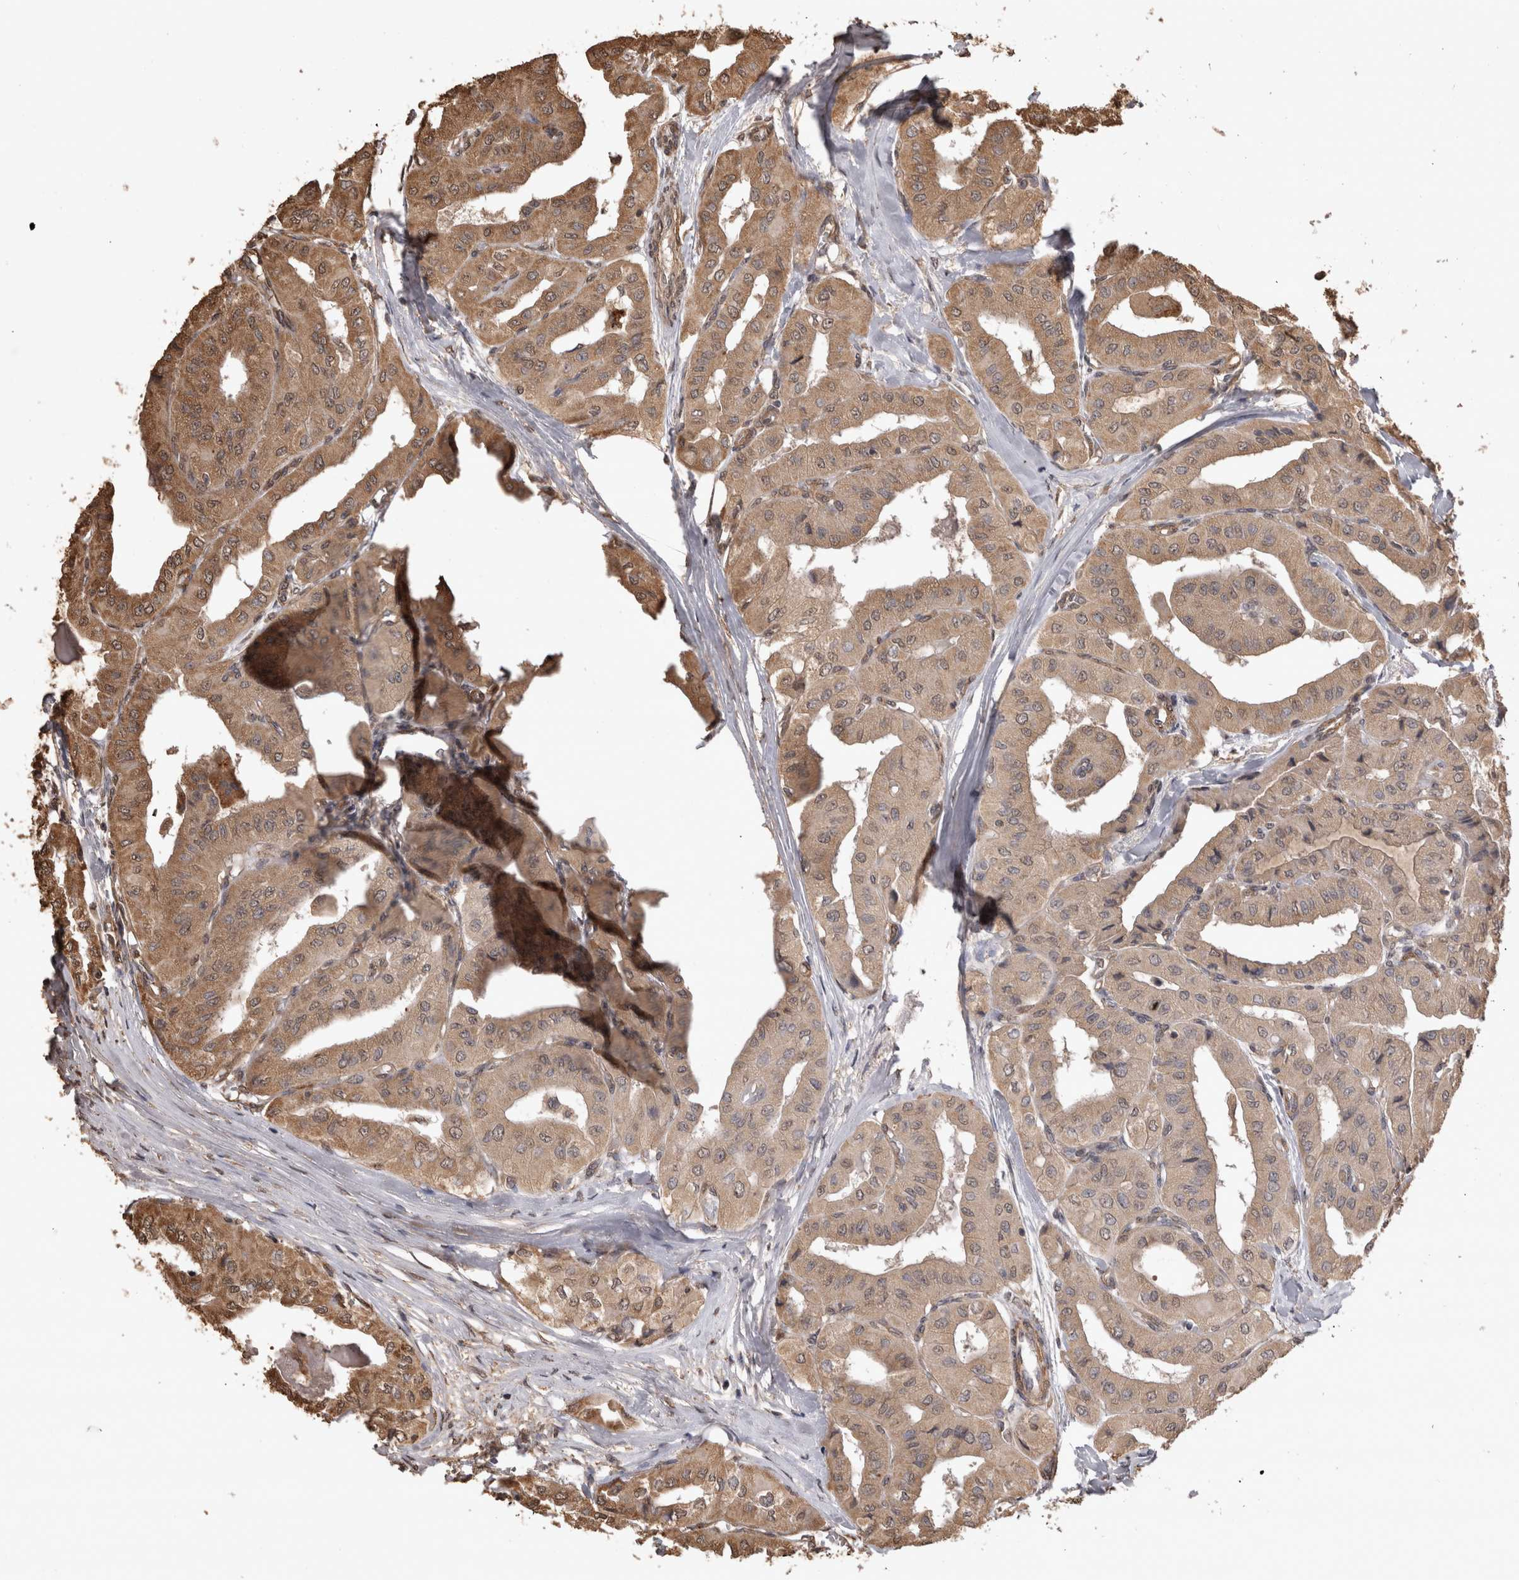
{"staining": {"intensity": "moderate", "quantity": ">75%", "location": "cytoplasmic/membranous"}, "tissue": "thyroid cancer", "cell_type": "Tumor cells", "image_type": "cancer", "snomed": [{"axis": "morphology", "description": "Papillary adenocarcinoma, NOS"}, {"axis": "topography", "description": "Thyroid gland"}], "caption": "The photomicrograph exhibits immunohistochemical staining of papillary adenocarcinoma (thyroid). There is moderate cytoplasmic/membranous positivity is appreciated in approximately >75% of tumor cells.", "gene": "SOCS5", "patient": {"sex": "female", "age": 59}}